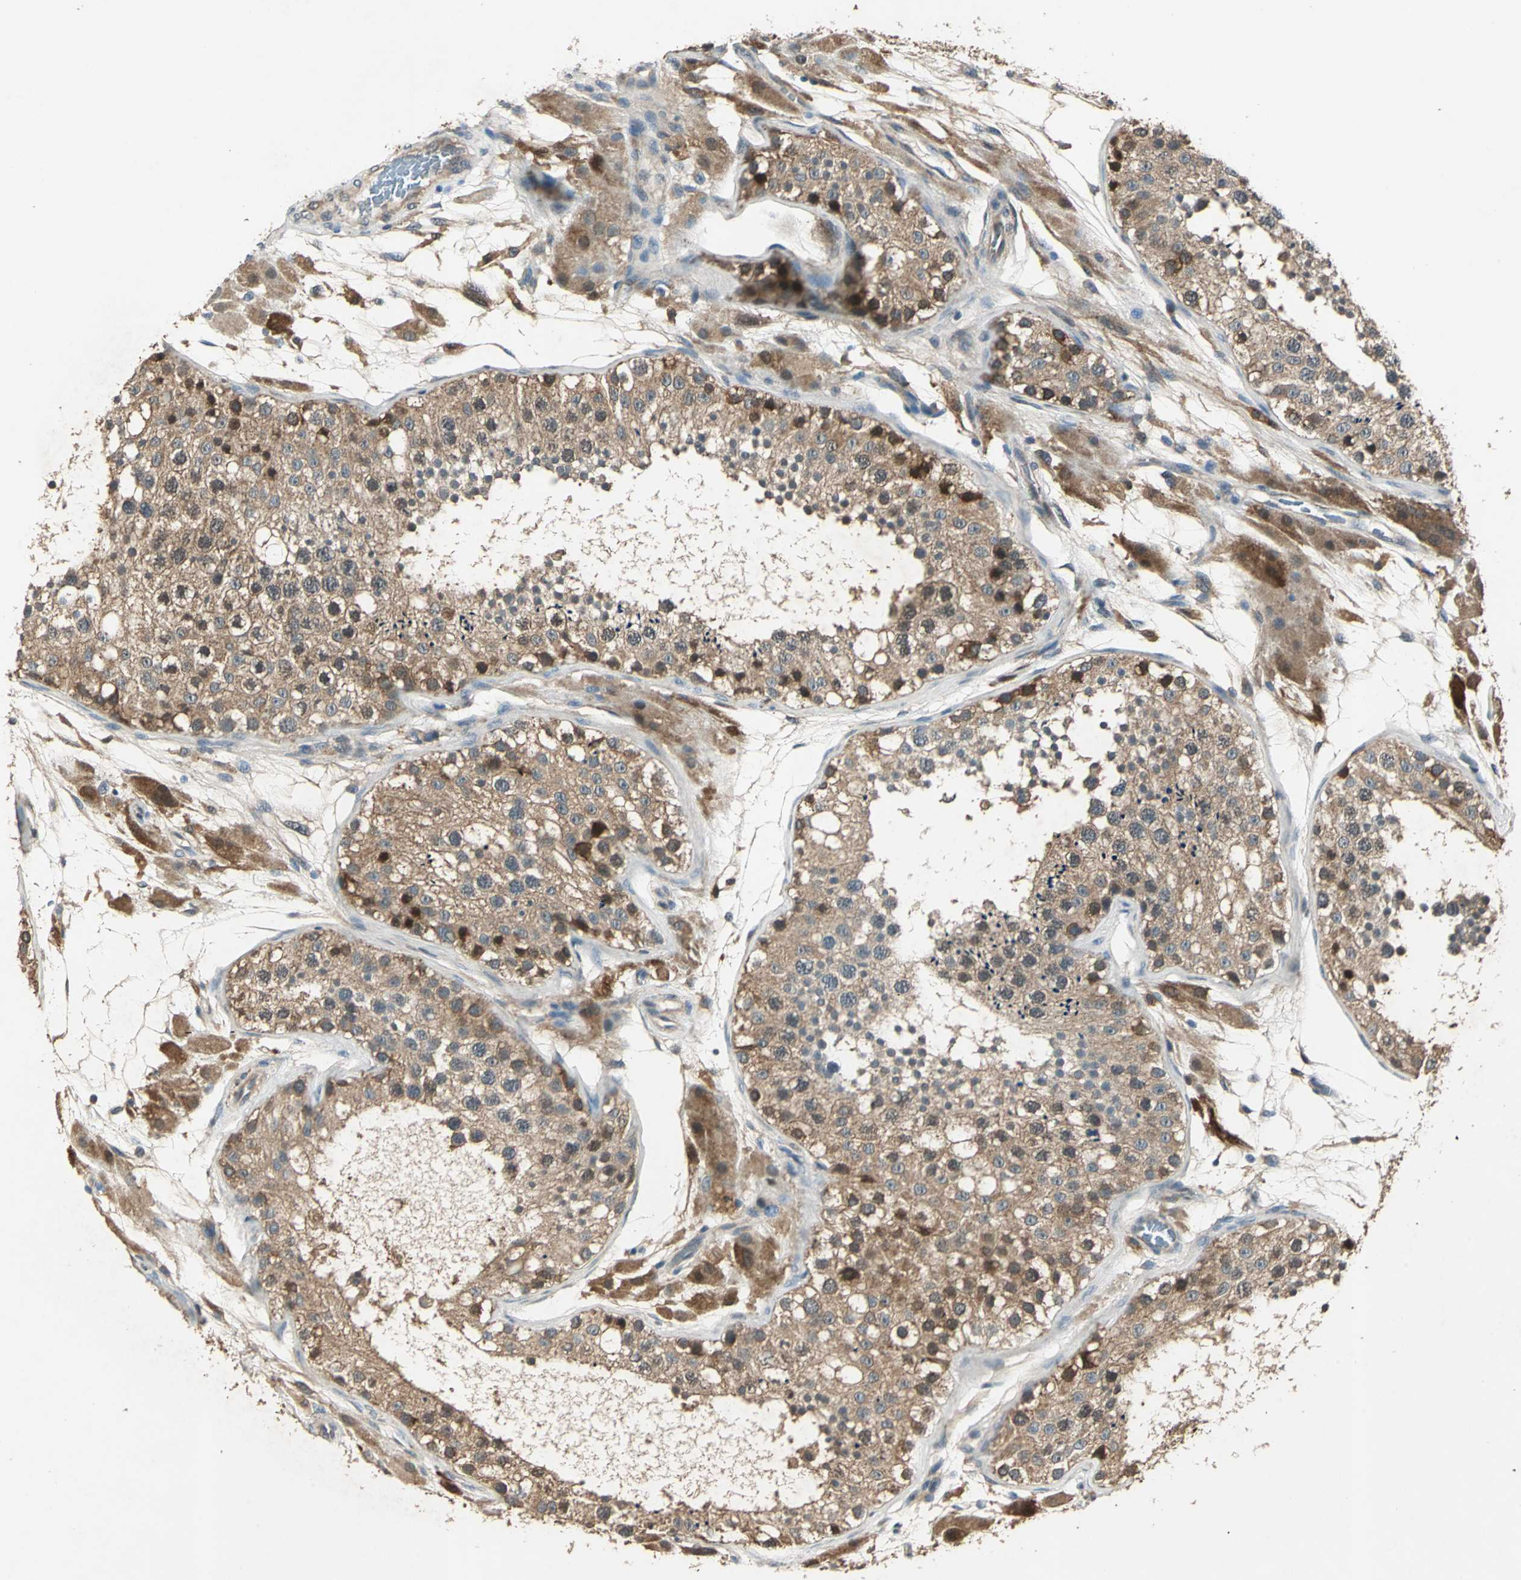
{"staining": {"intensity": "moderate", "quantity": ">75%", "location": "cytoplasmic/membranous,nuclear"}, "tissue": "testis", "cell_type": "Cells in seminiferous ducts", "image_type": "normal", "snomed": [{"axis": "morphology", "description": "Normal tissue, NOS"}, {"axis": "topography", "description": "Testis"}], "caption": "Testis stained for a protein (brown) displays moderate cytoplasmic/membranous,nuclear positive staining in approximately >75% of cells in seminiferous ducts.", "gene": "RRM2B", "patient": {"sex": "male", "age": 26}}